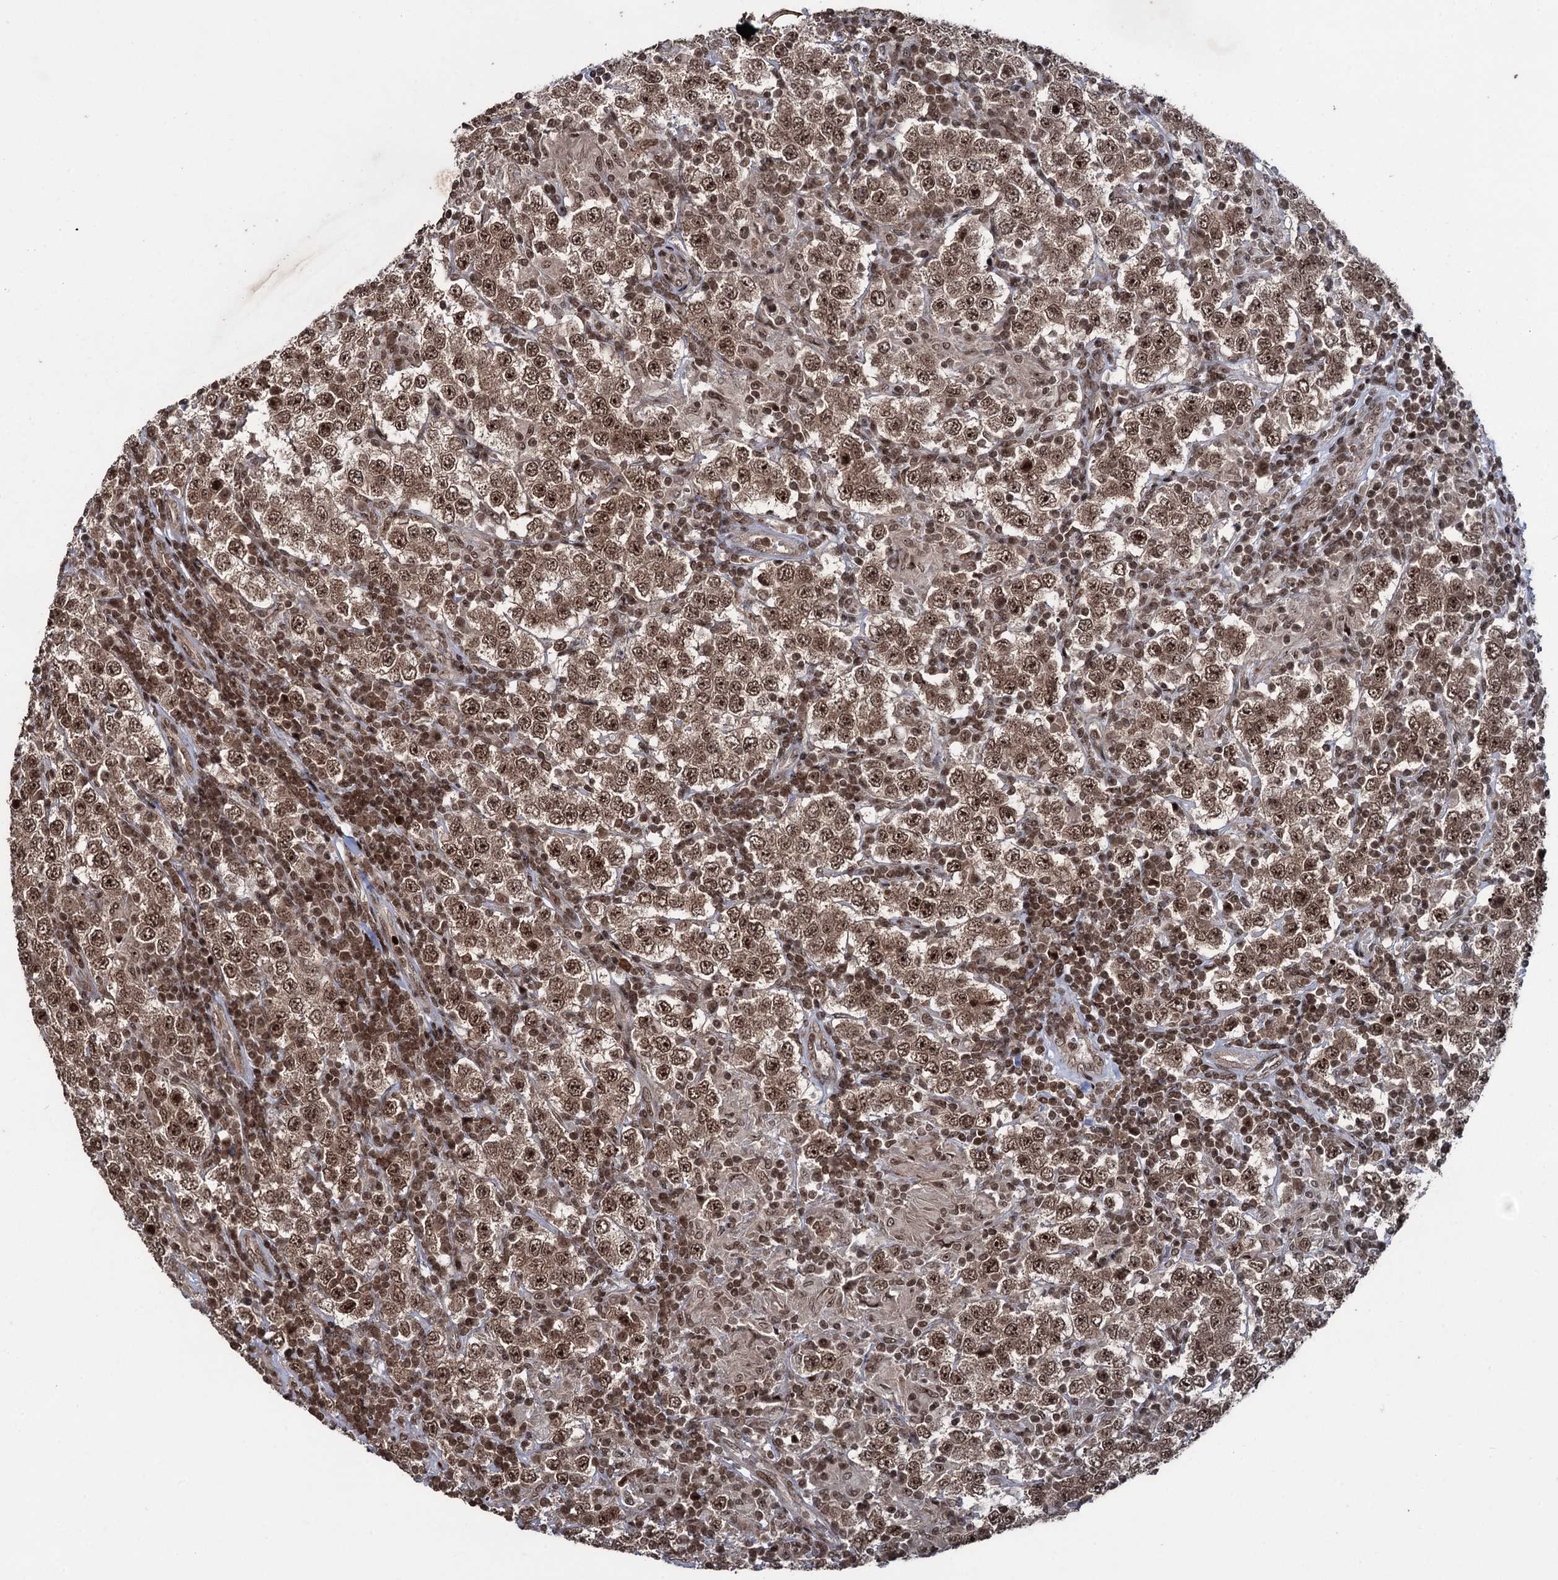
{"staining": {"intensity": "moderate", "quantity": ">75%", "location": "nuclear"}, "tissue": "testis cancer", "cell_type": "Tumor cells", "image_type": "cancer", "snomed": [{"axis": "morphology", "description": "Normal tissue, NOS"}, {"axis": "morphology", "description": "Urothelial carcinoma, High grade"}, {"axis": "morphology", "description": "Seminoma, NOS"}, {"axis": "morphology", "description": "Carcinoma, Embryonal, NOS"}, {"axis": "topography", "description": "Urinary bladder"}, {"axis": "topography", "description": "Testis"}], "caption": "Testis cancer (seminoma) tissue displays moderate nuclear expression in about >75% of tumor cells, visualized by immunohistochemistry.", "gene": "ZNF169", "patient": {"sex": "male", "age": 41}}